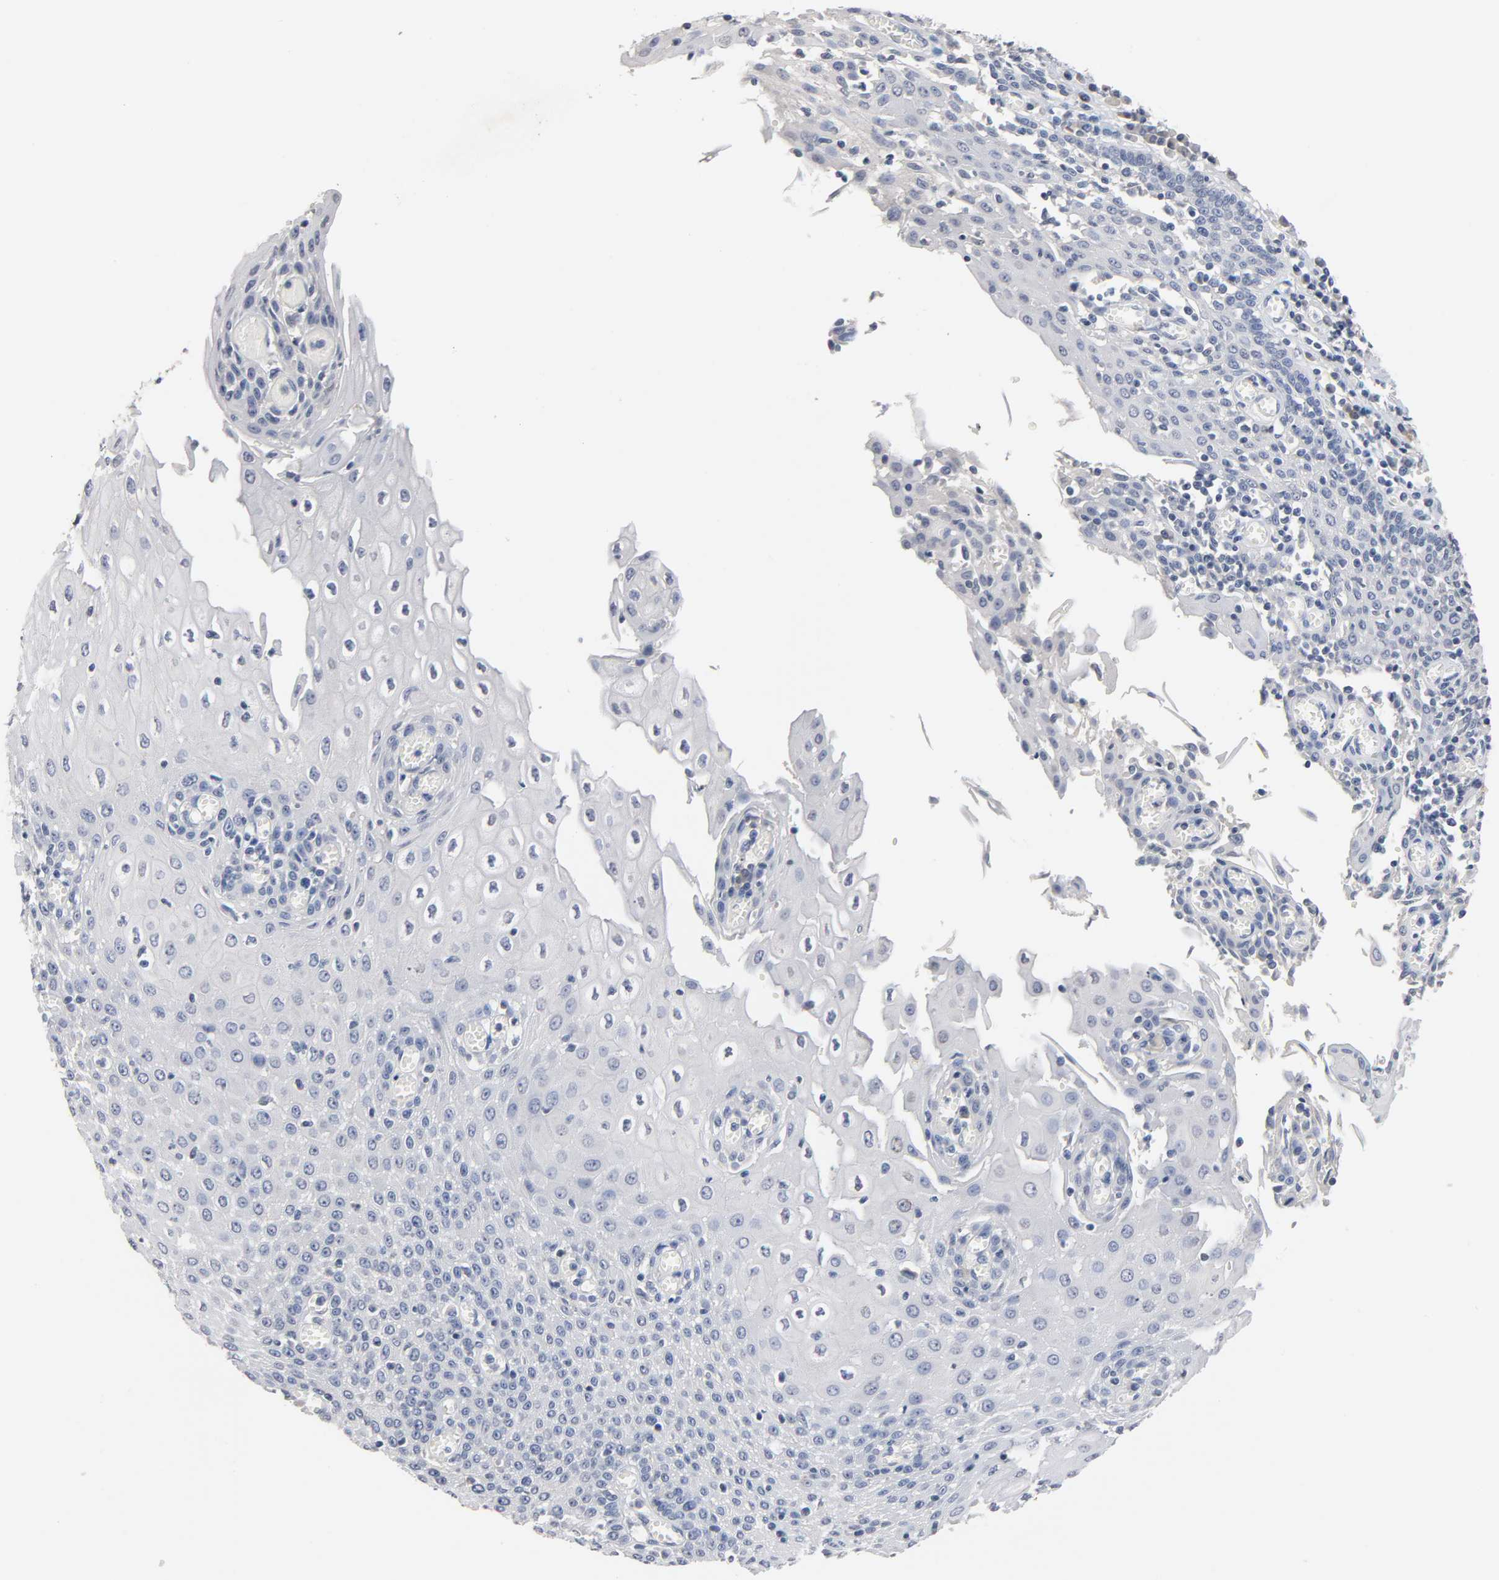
{"staining": {"intensity": "negative", "quantity": "none", "location": "none"}, "tissue": "esophagus", "cell_type": "Squamous epithelial cells", "image_type": "normal", "snomed": [{"axis": "morphology", "description": "Normal tissue, NOS"}, {"axis": "morphology", "description": "Squamous cell carcinoma, NOS"}, {"axis": "topography", "description": "Esophagus"}], "caption": "IHC histopathology image of normal esophagus: esophagus stained with DAB displays no significant protein positivity in squamous epithelial cells.", "gene": "ZCCHC13", "patient": {"sex": "male", "age": 65}}